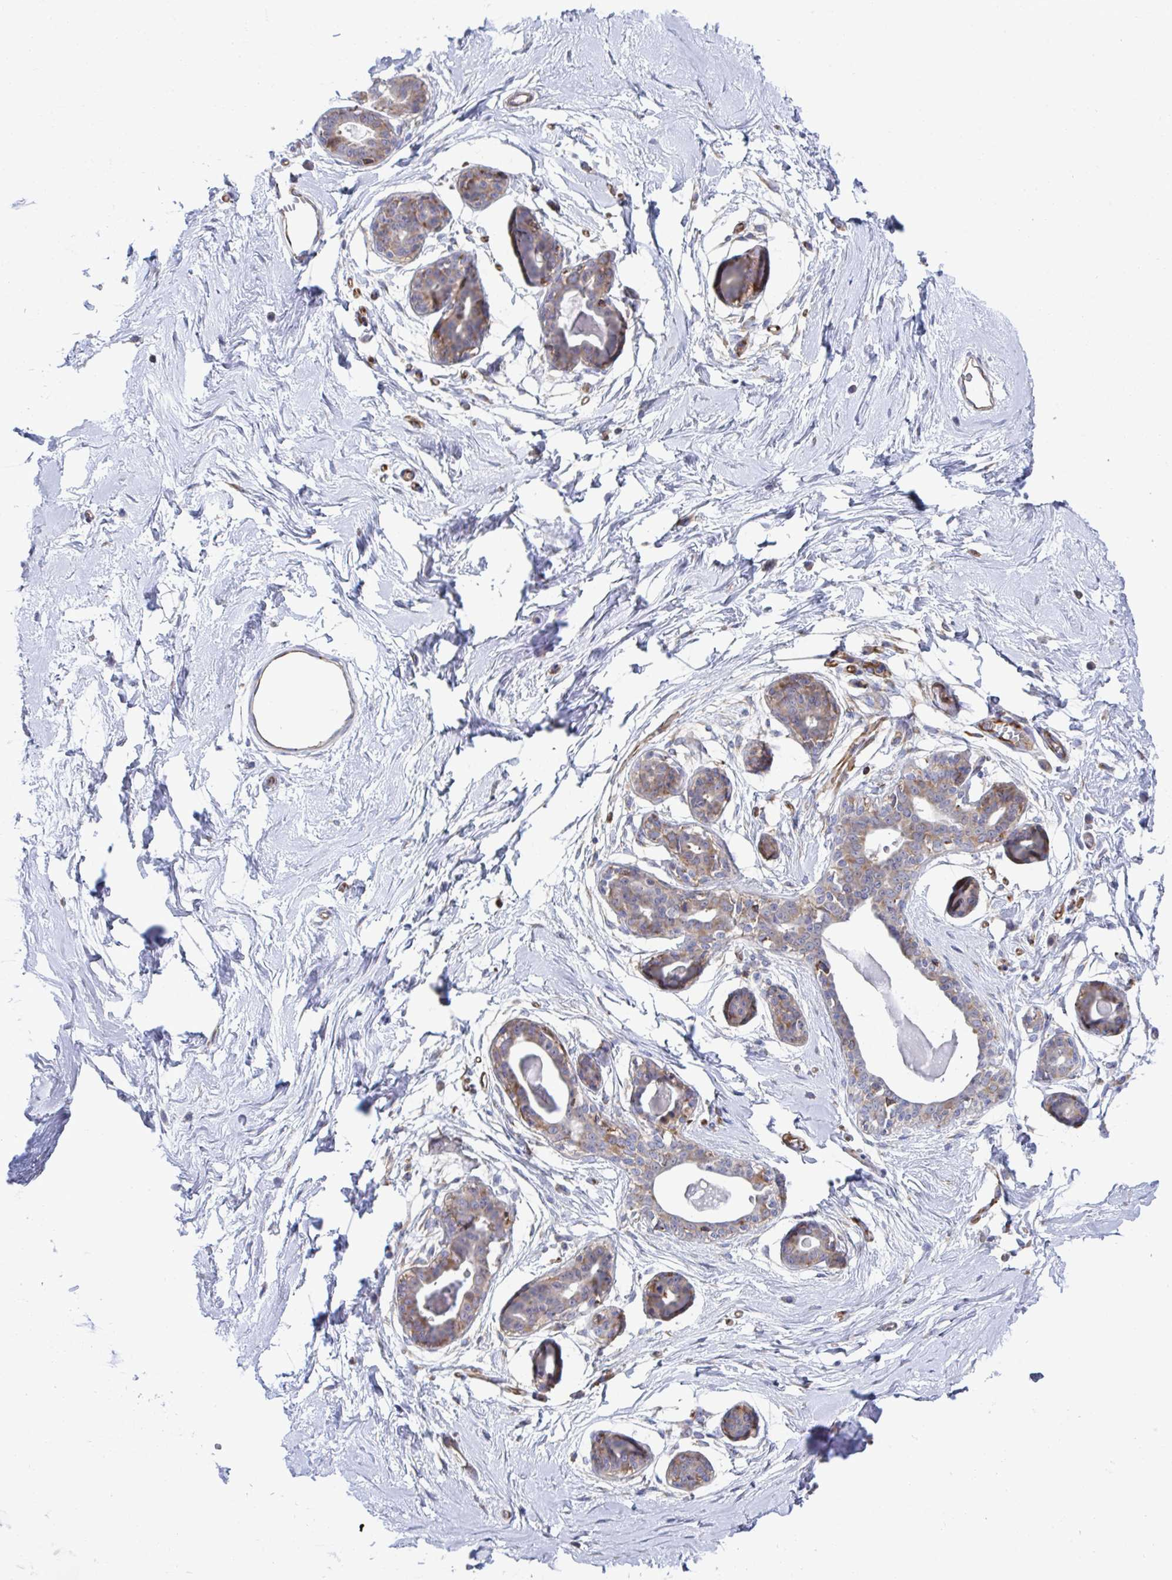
{"staining": {"intensity": "weak", "quantity": "<25%", "location": "cytoplasmic/membranous"}, "tissue": "breast", "cell_type": "Adipocytes", "image_type": "normal", "snomed": [{"axis": "morphology", "description": "Normal tissue, NOS"}, {"axis": "topography", "description": "Breast"}], "caption": "Unremarkable breast was stained to show a protein in brown. There is no significant expression in adipocytes.", "gene": "WNK1", "patient": {"sex": "female", "age": 45}}